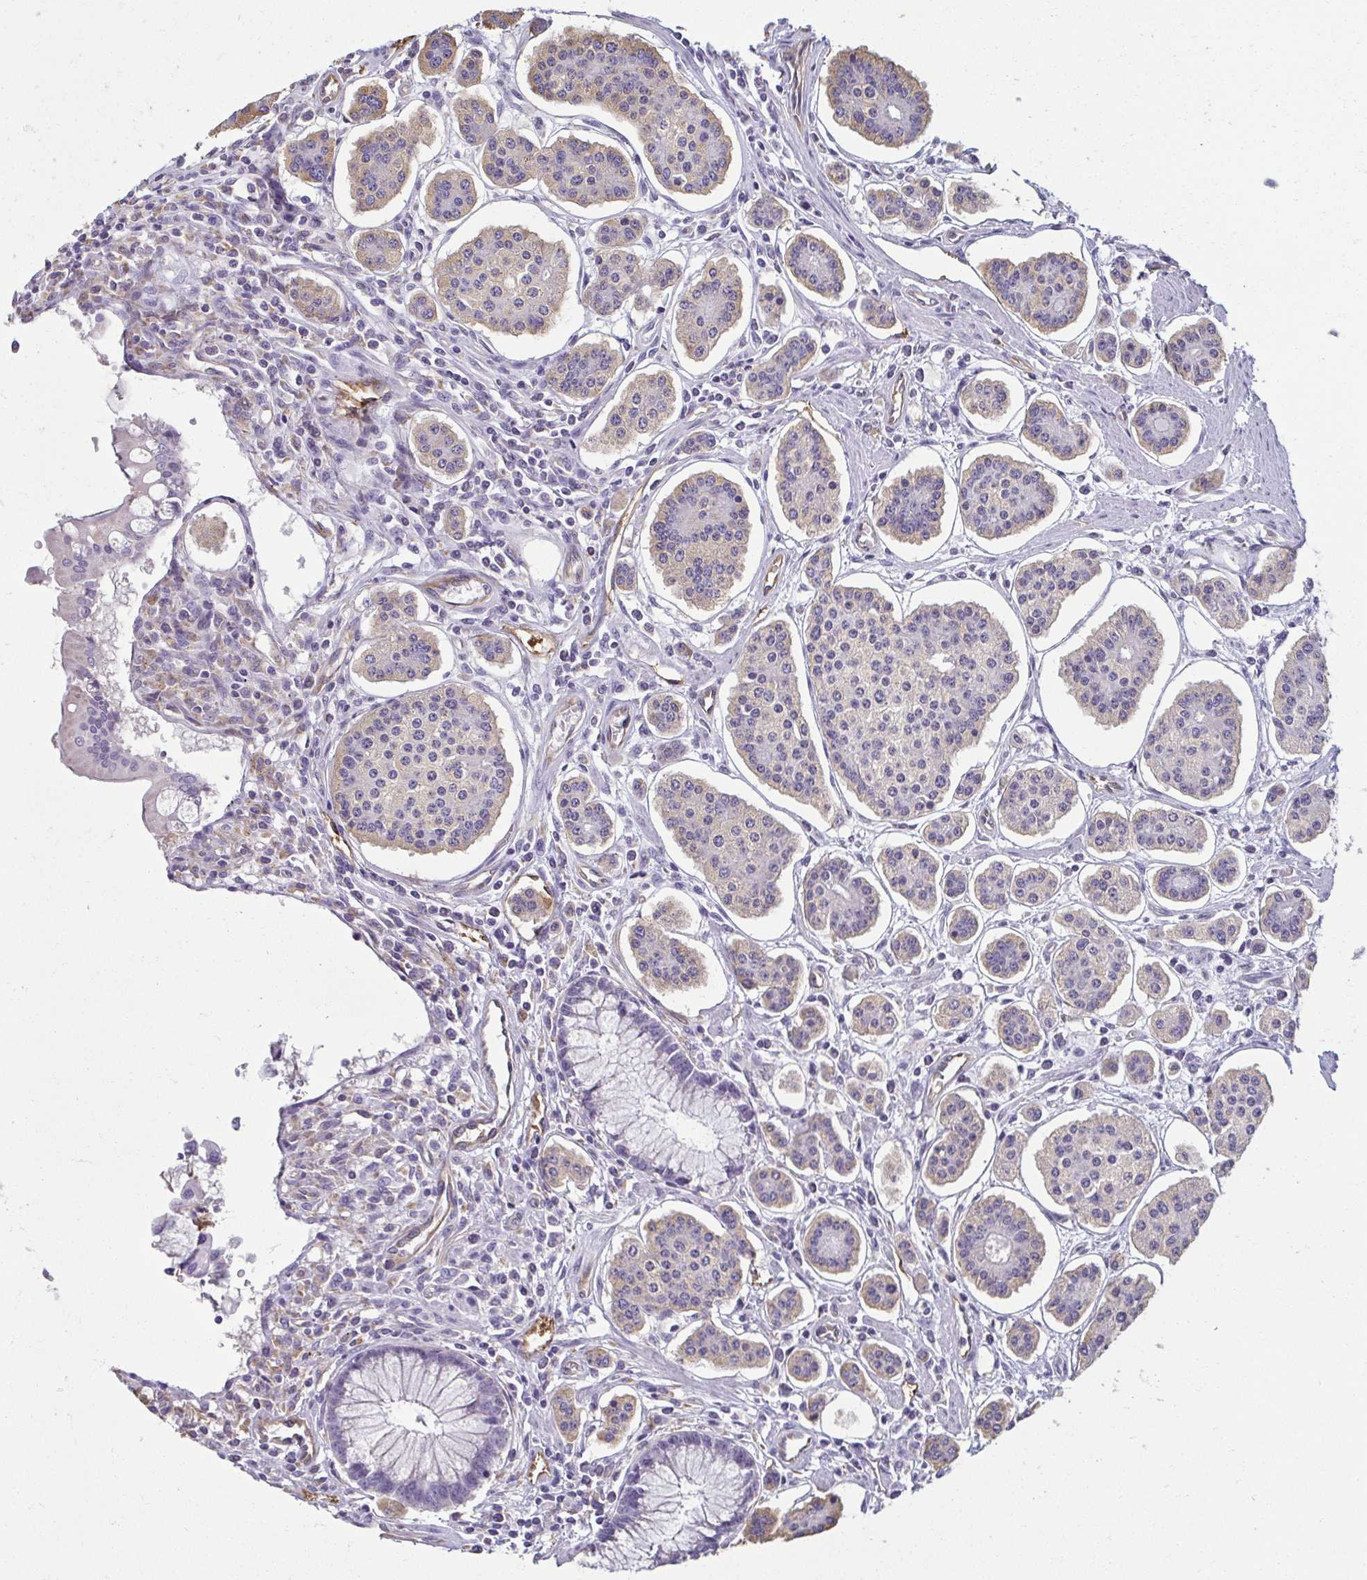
{"staining": {"intensity": "weak", "quantity": "<25%", "location": "cytoplasmic/membranous"}, "tissue": "carcinoid", "cell_type": "Tumor cells", "image_type": "cancer", "snomed": [{"axis": "morphology", "description": "Carcinoid, malignant, NOS"}, {"axis": "topography", "description": "Small intestine"}], "caption": "Immunohistochemistry (IHC) image of neoplastic tissue: carcinoid stained with DAB (3,3'-diaminobenzidine) reveals no significant protein expression in tumor cells.", "gene": "PDE2A", "patient": {"sex": "female", "age": 65}}